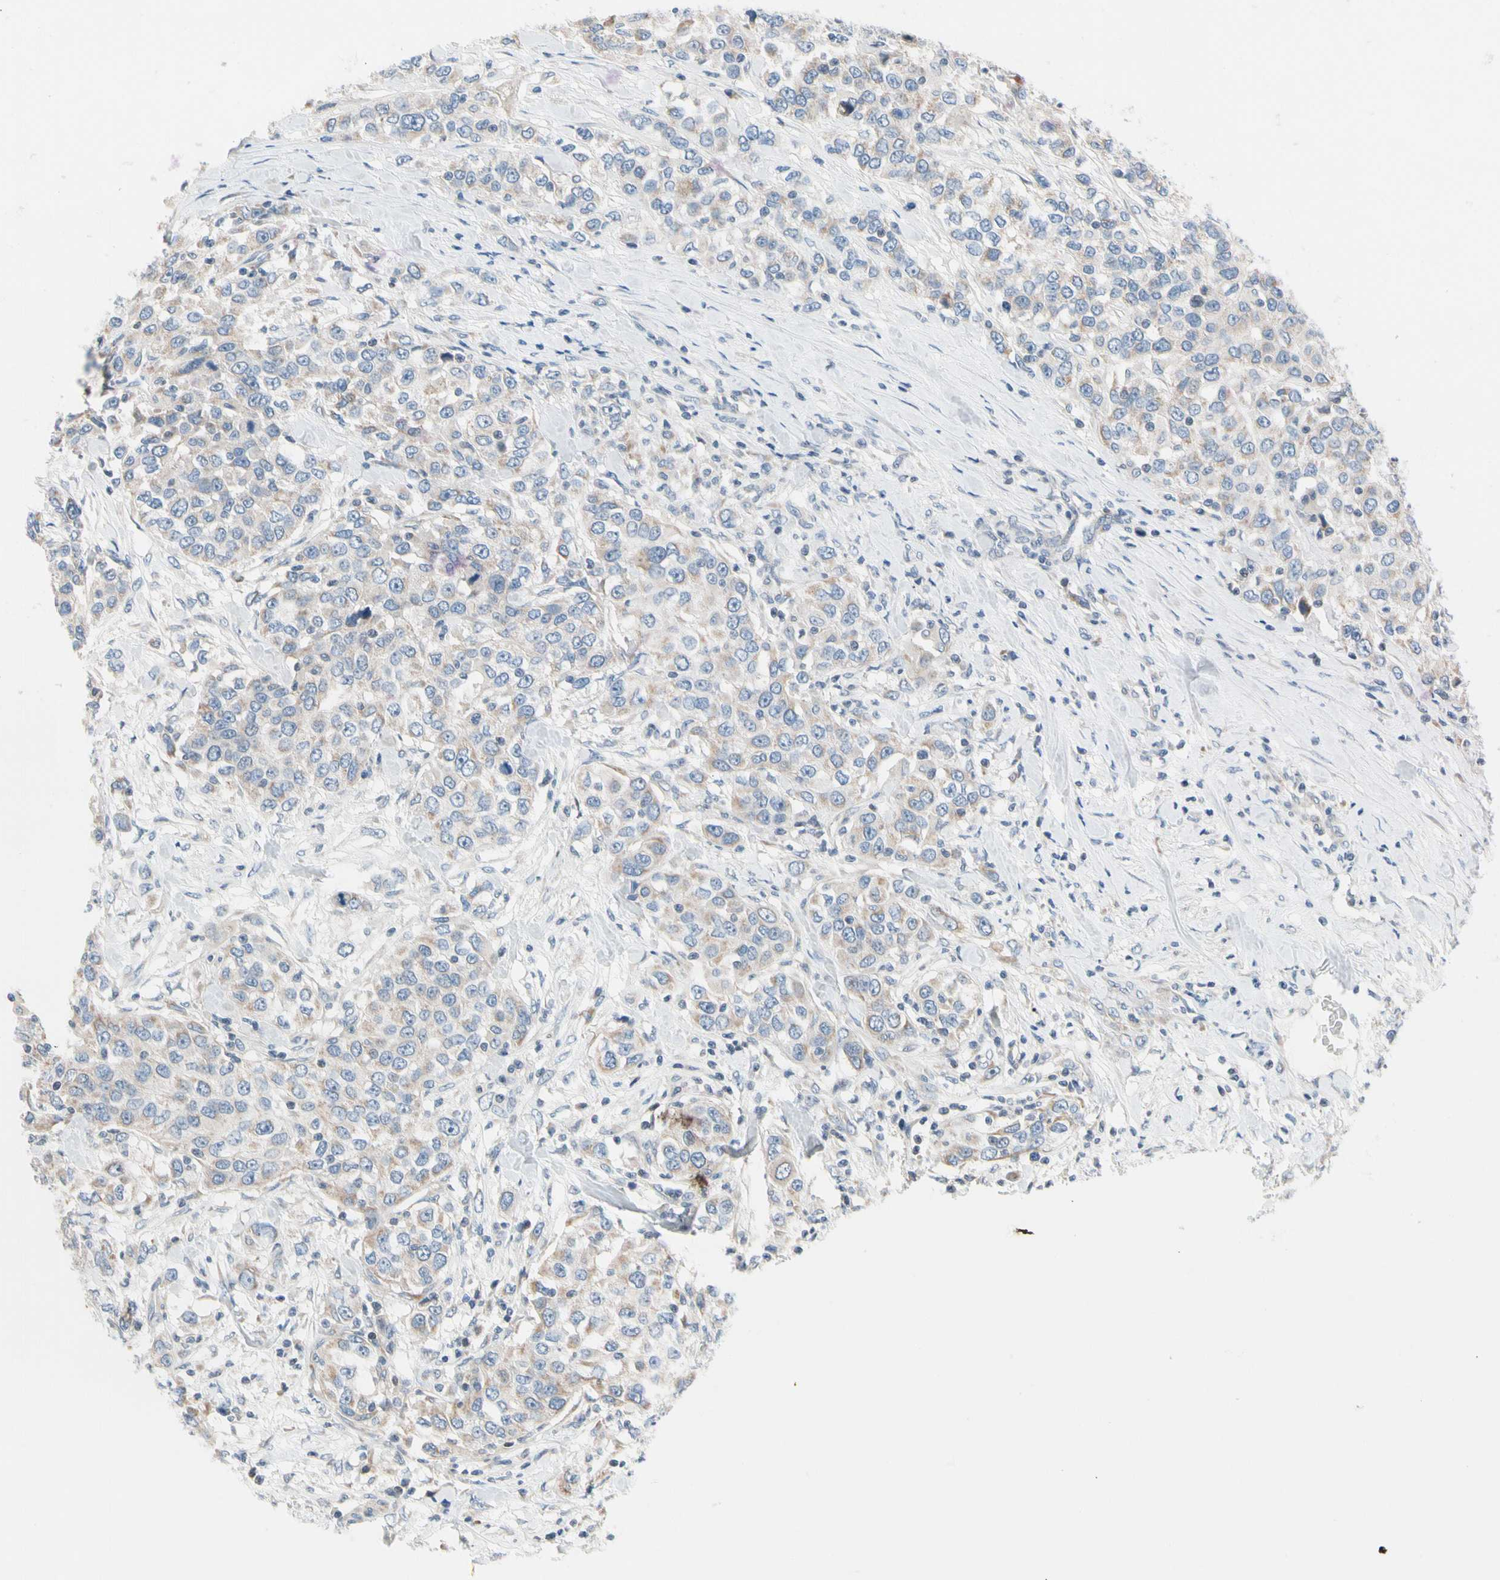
{"staining": {"intensity": "weak", "quantity": ">75%", "location": "cytoplasmic/membranous"}, "tissue": "urothelial cancer", "cell_type": "Tumor cells", "image_type": "cancer", "snomed": [{"axis": "morphology", "description": "Urothelial carcinoma, High grade"}, {"axis": "topography", "description": "Urinary bladder"}], "caption": "Immunohistochemistry (DAB) staining of human urothelial carcinoma (high-grade) shows weak cytoplasmic/membranous protein expression in approximately >75% of tumor cells.", "gene": "SOX30", "patient": {"sex": "female", "age": 80}}